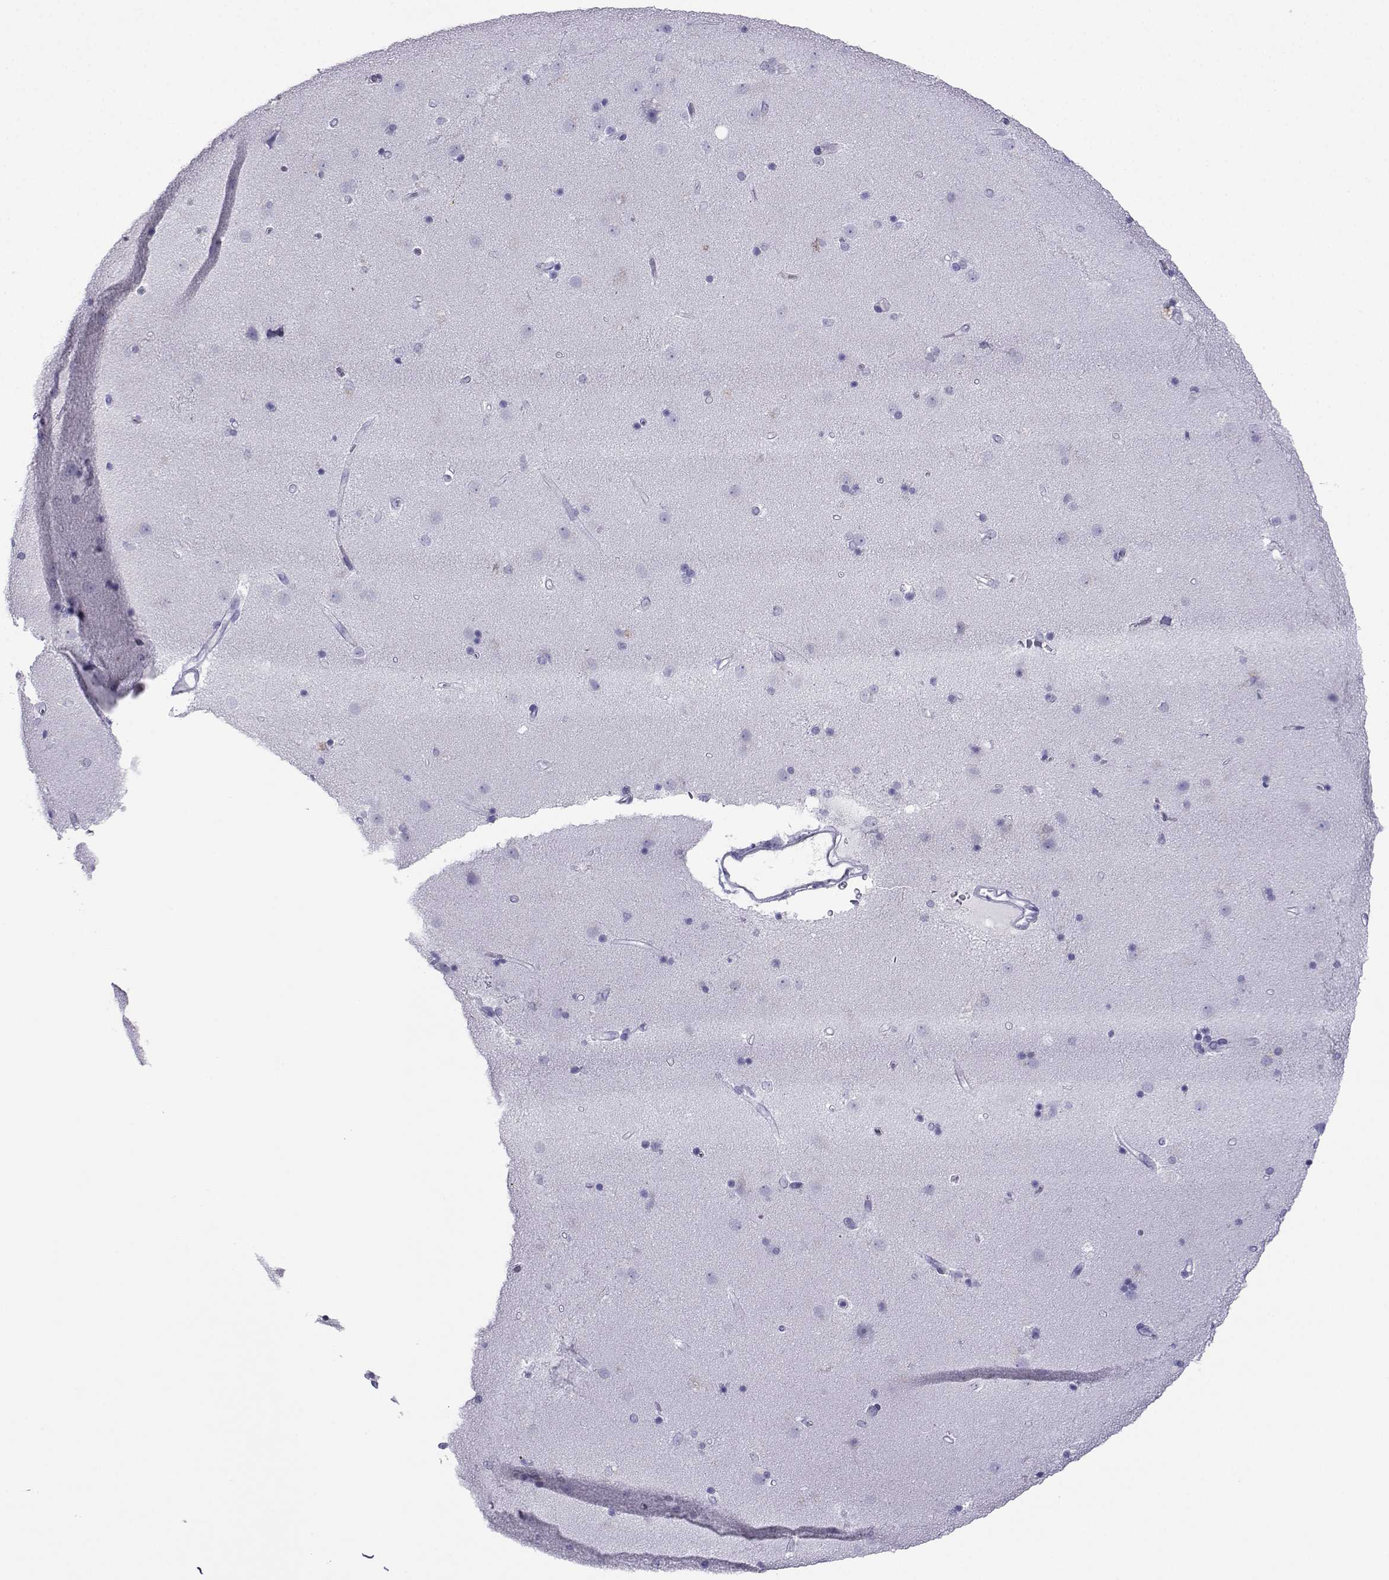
{"staining": {"intensity": "negative", "quantity": "none", "location": "none"}, "tissue": "caudate", "cell_type": "Glial cells", "image_type": "normal", "snomed": [{"axis": "morphology", "description": "Normal tissue, NOS"}, {"axis": "topography", "description": "Lateral ventricle wall"}], "caption": "DAB immunohistochemical staining of unremarkable human caudate shows no significant positivity in glial cells.", "gene": "LORICRIN", "patient": {"sex": "female", "age": 71}}